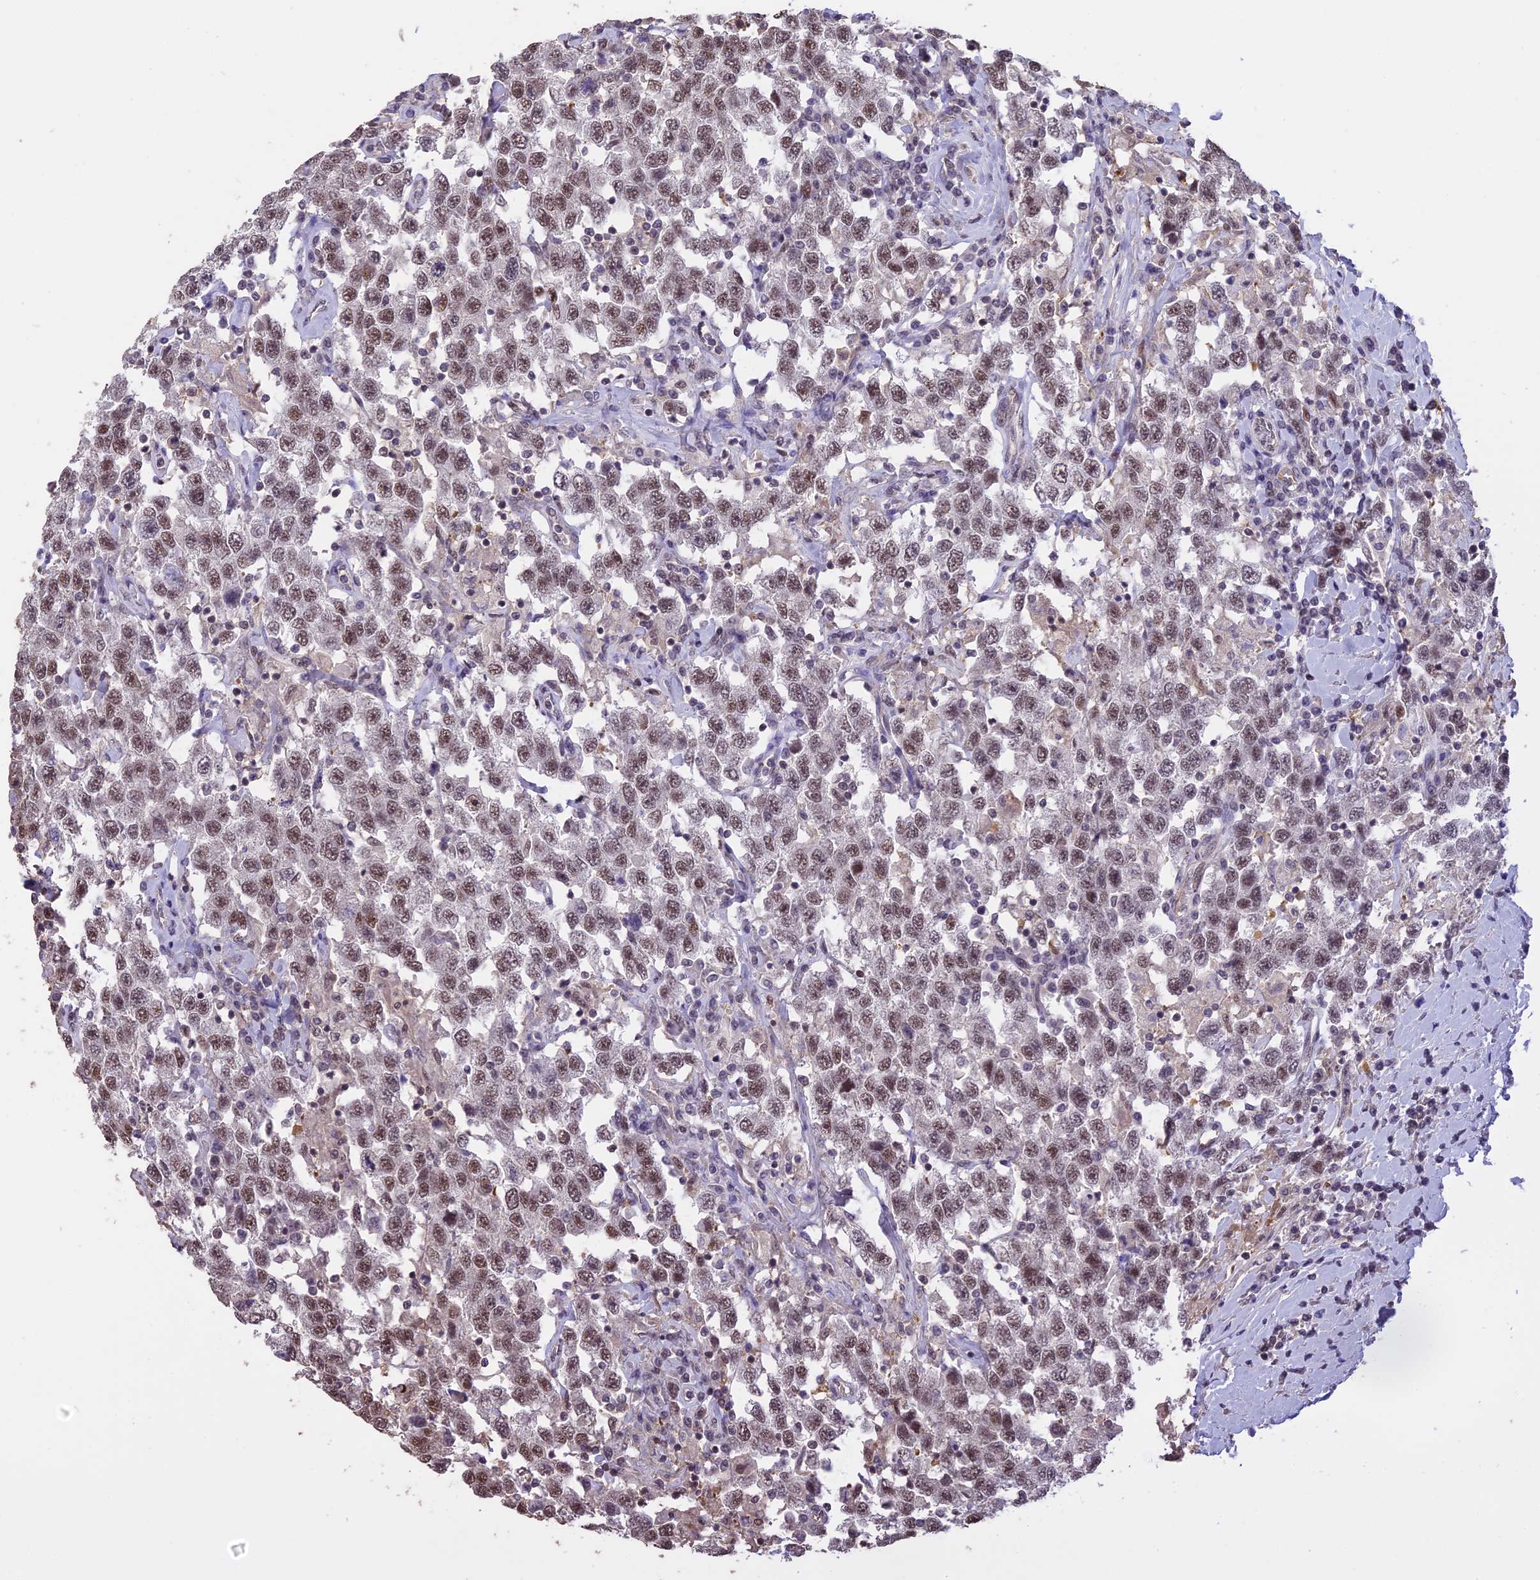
{"staining": {"intensity": "moderate", "quantity": ">75%", "location": "nuclear"}, "tissue": "testis cancer", "cell_type": "Tumor cells", "image_type": "cancer", "snomed": [{"axis": "morphology", "description": "Seminoma, NOS"}, {"axis": "topography", "description": "Testis"}], "caption": "A histopathology image showing moderate nuclear positivity in about >75% of tumor cells in testis cancer, as visualized by brown immunohistochemical staining.", "gene": "TIGD7", "patient": {"sex": "male", "age": 41}}